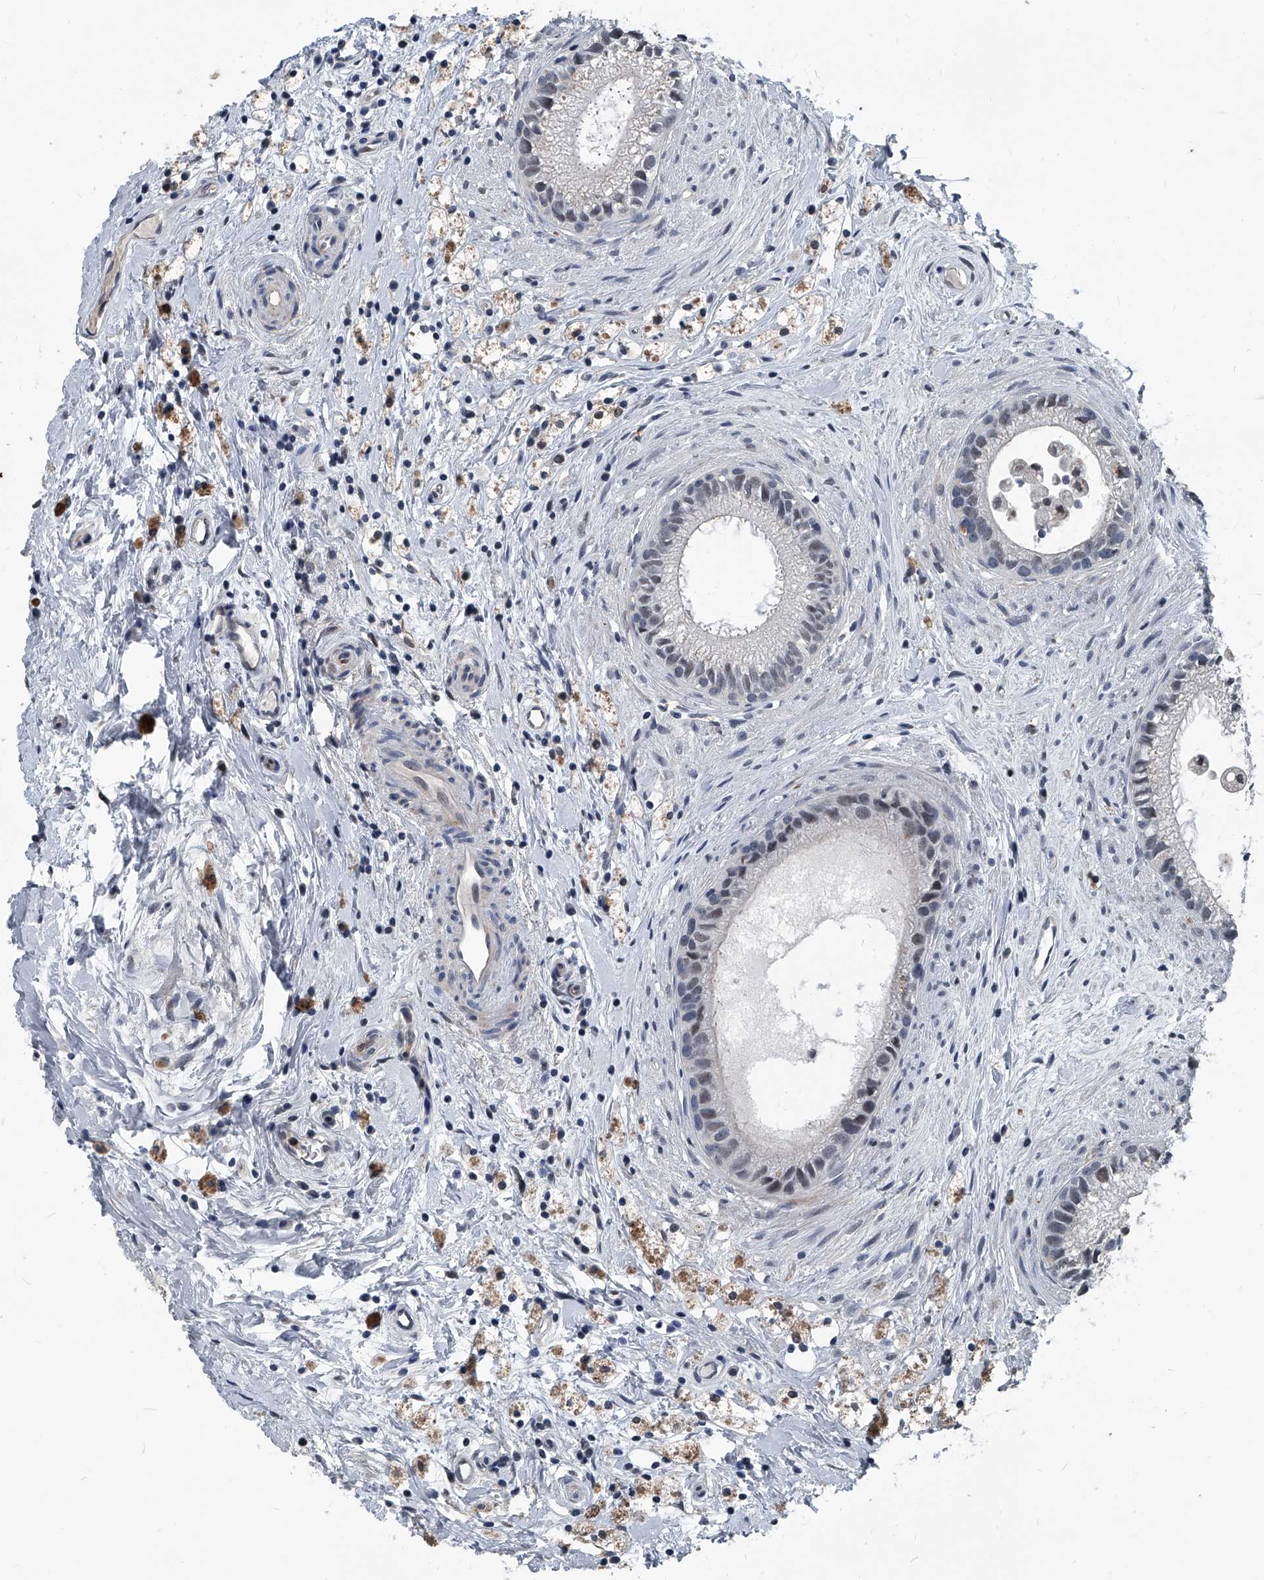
{"staining": {"intensity": "weak", "quantity": "25%-75%", "location": "nuclear"}, "tissue": "epididymis", "cell_type": "Glandular cells", "image_type": "normal", "snomed": [{"axis": "morphology", "description": "Normal tissue, NOS"}, {"axis": "topography", "description": "Epididymis"}], "caption": "The immunohistochemical stain labels weak nuclear expression in glandular cells of unremarkable epididymis. (DAB (3,3'-diaminobenzidine) = brown stain, brightfield microscopy at high magnification).", "gene": "MEN1", "patient": {"sex": "male", "age": 80}}